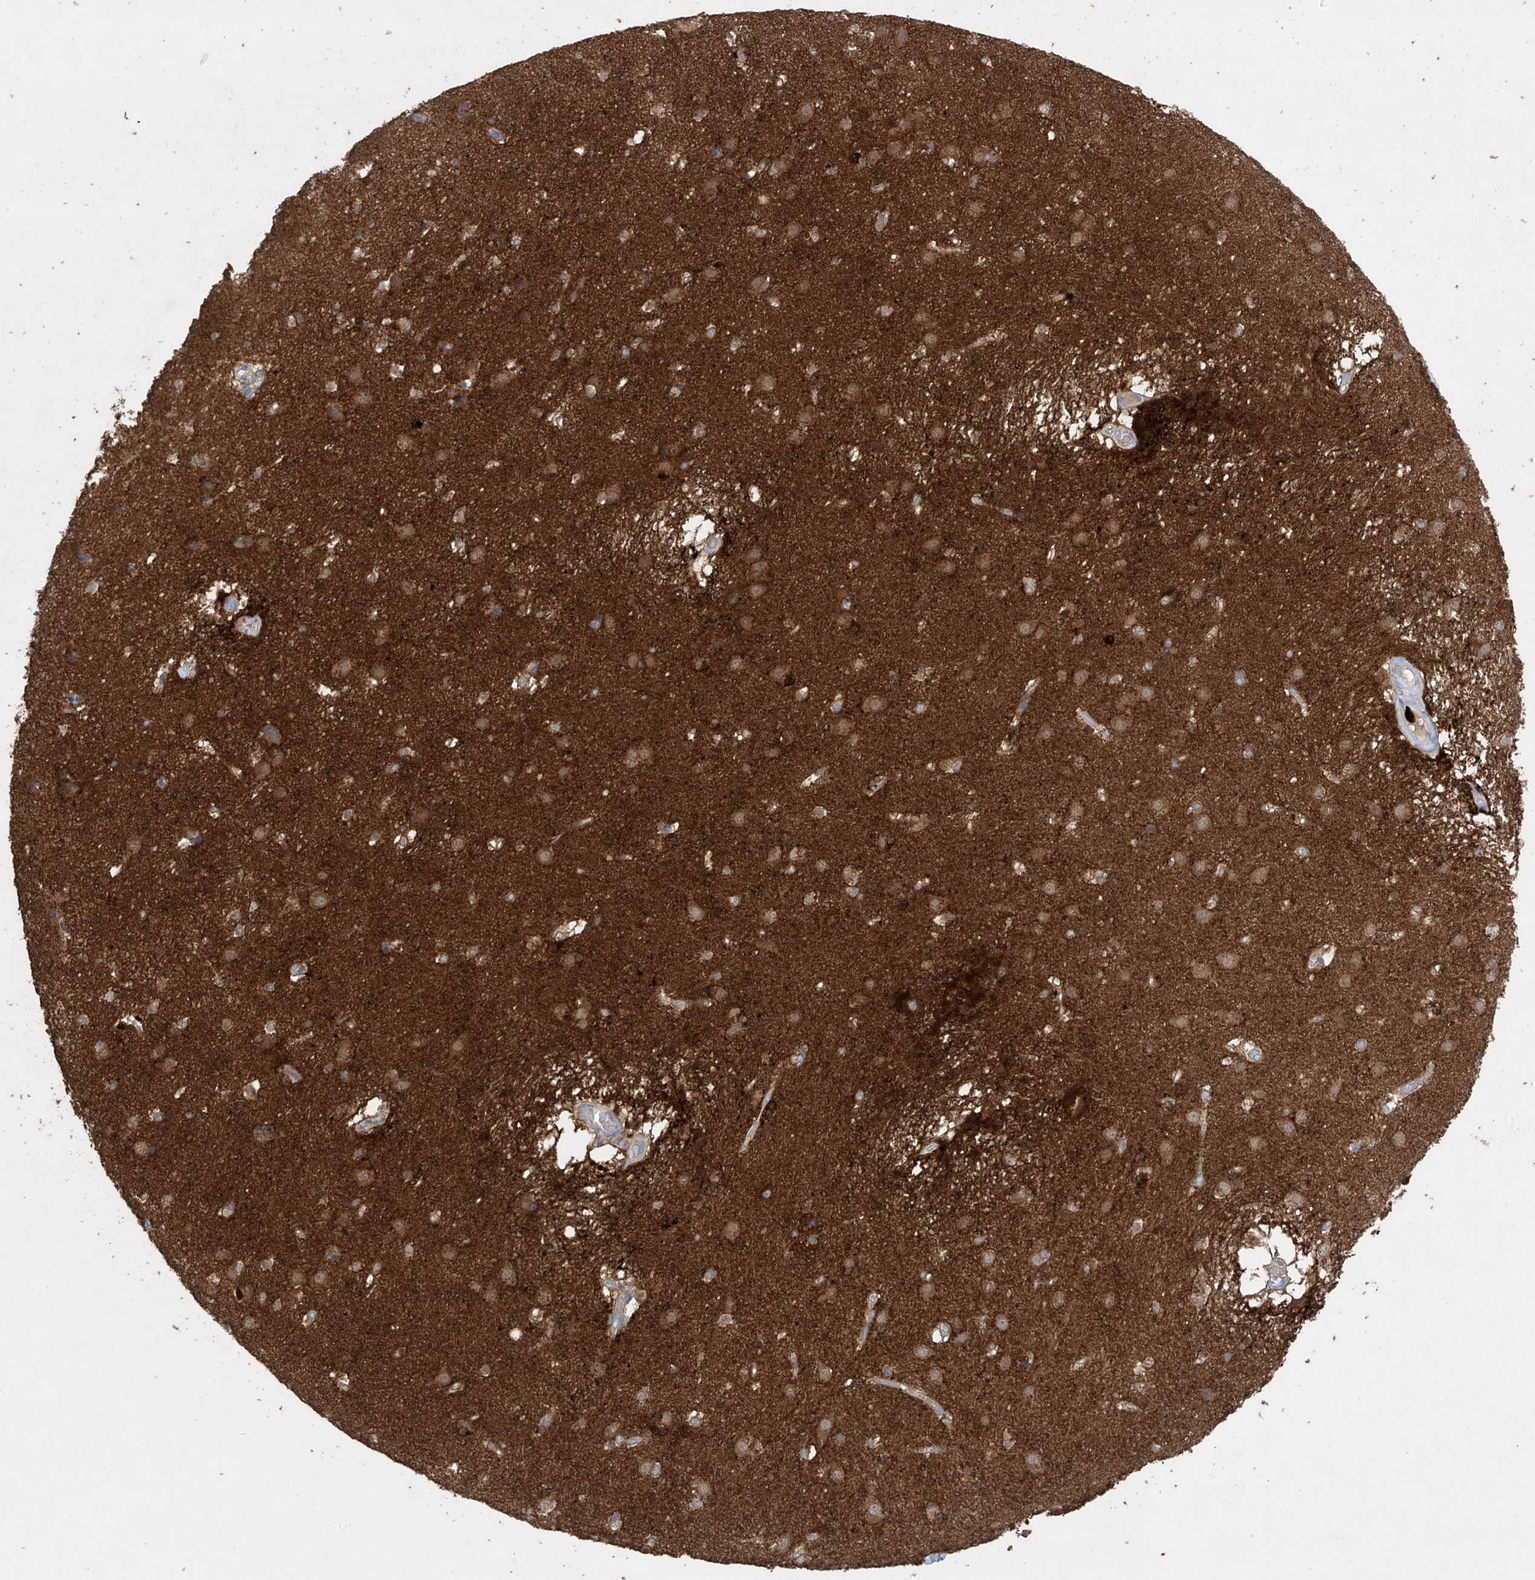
{"staining": {"intensity": "strong", "quantity": "<25%", "location": "cytoplasmic/membranous,nuclear"}, "tissue": "caudate", "cell_type": "Glial cells", "image_type": "normal", "snomed": [{"axis": "morphology", "description": "Normal tissue, NOS"}, {"axis": "topography", "description": "Lateral ventricle wall"}], "caption": "Immunohistochemical staining of unremarkable caudate exhibits strong cytoplasmic/membranous,nuclear protein expression in about <25% of glial cells.", "gene": "PHACTR2", "patient": {"sex": "male", "age": 70}}